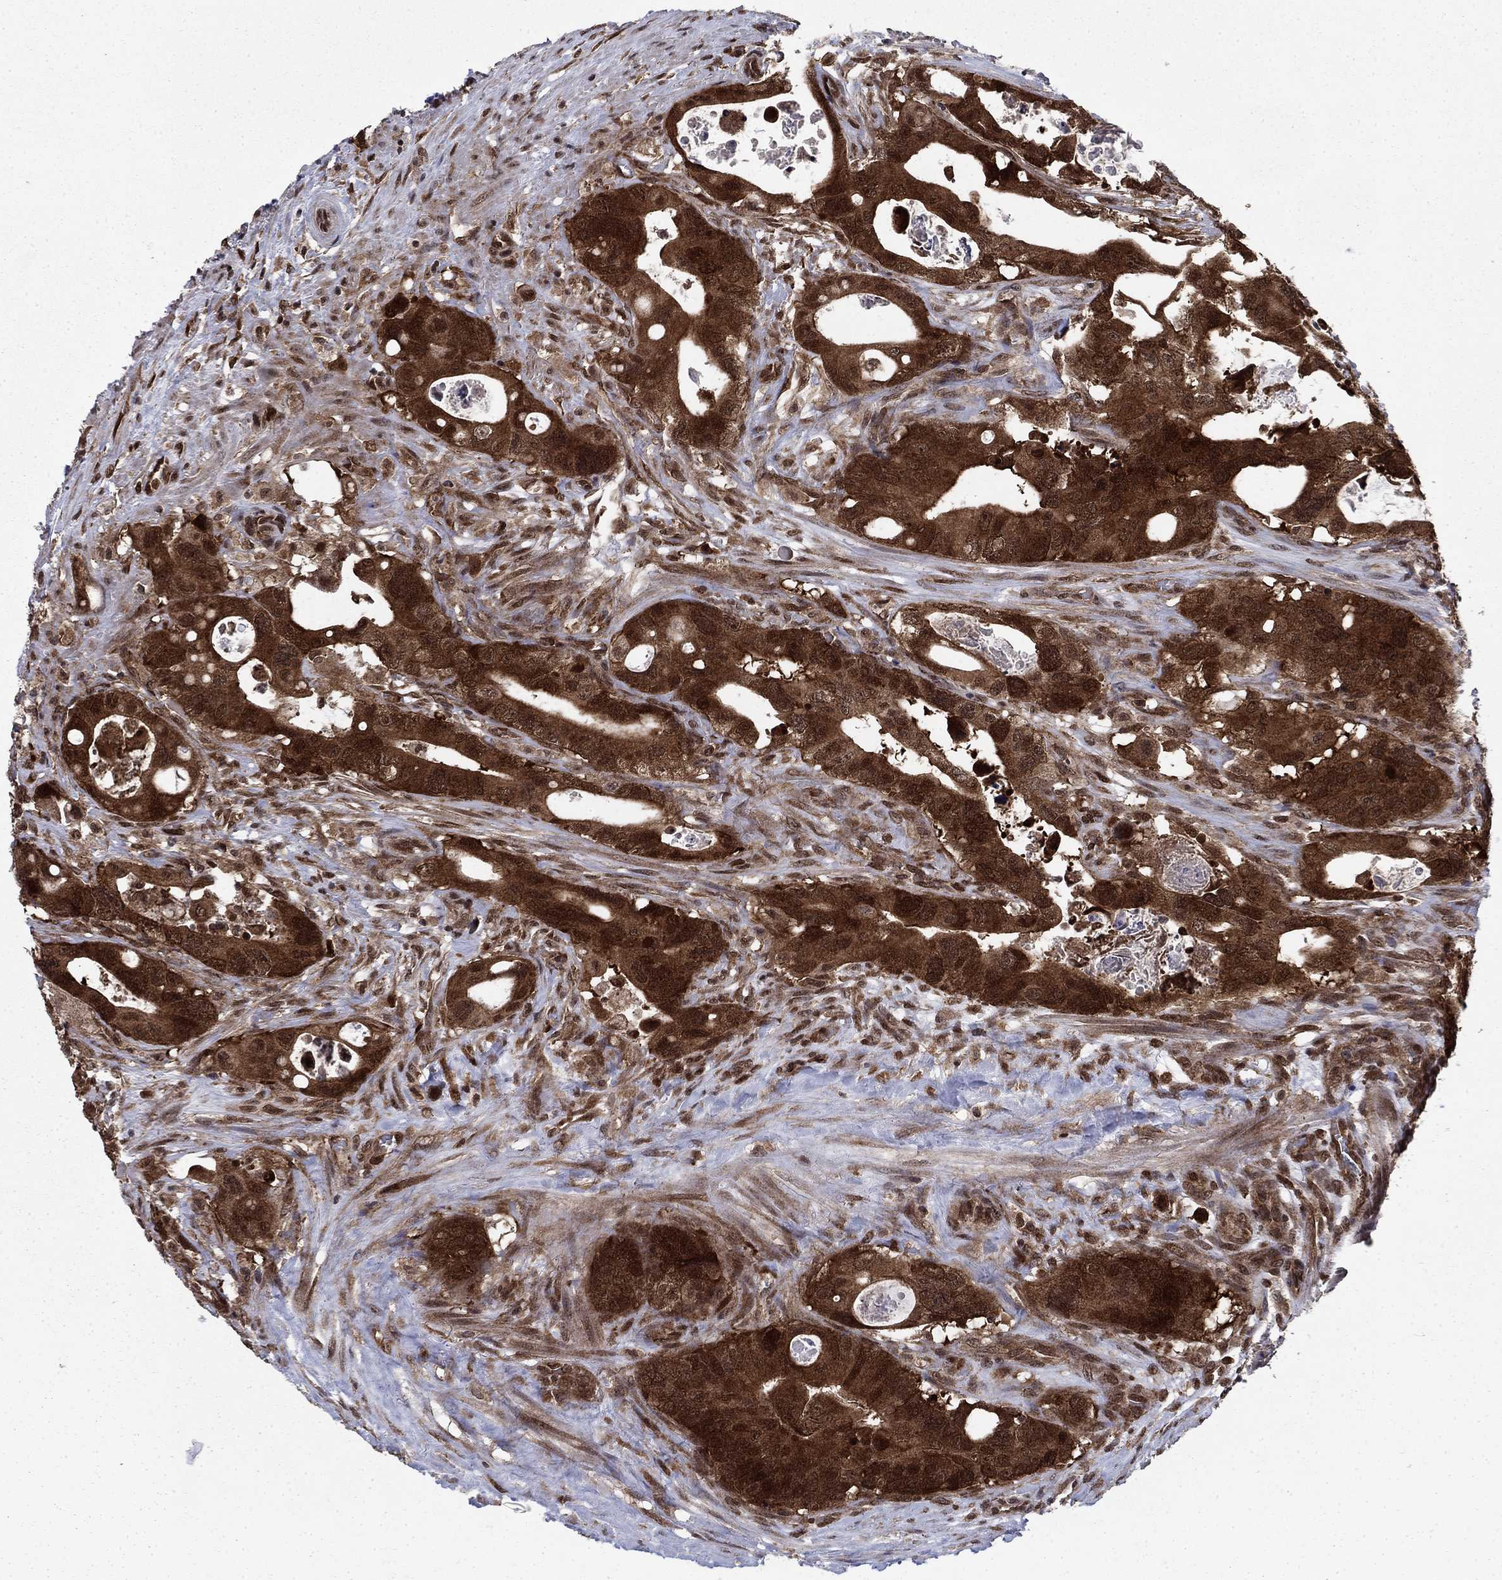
{"staining": {"intensity": "strong", "quantity": ">75%", "location": "cytoplasmic/membranous"}, "tissue": "colorectal cancer", "cell_type": "Tumor cells", "image_type": "cancer", "snomed": [{"axis": "morphology", "description": "Adenocarcinoma, NOS"}, {"axis": "topography", "description": "Rectum"}], "caption": "Immunohistochemical staining of human colorectal cancer (adenocarcinoma) shows high levels of strong cytoplasmic/membranous positivity in approximately >75% of tumor cells.", "gene": "DNAJA1", "patient": {"sex": "male", "age": 64}}